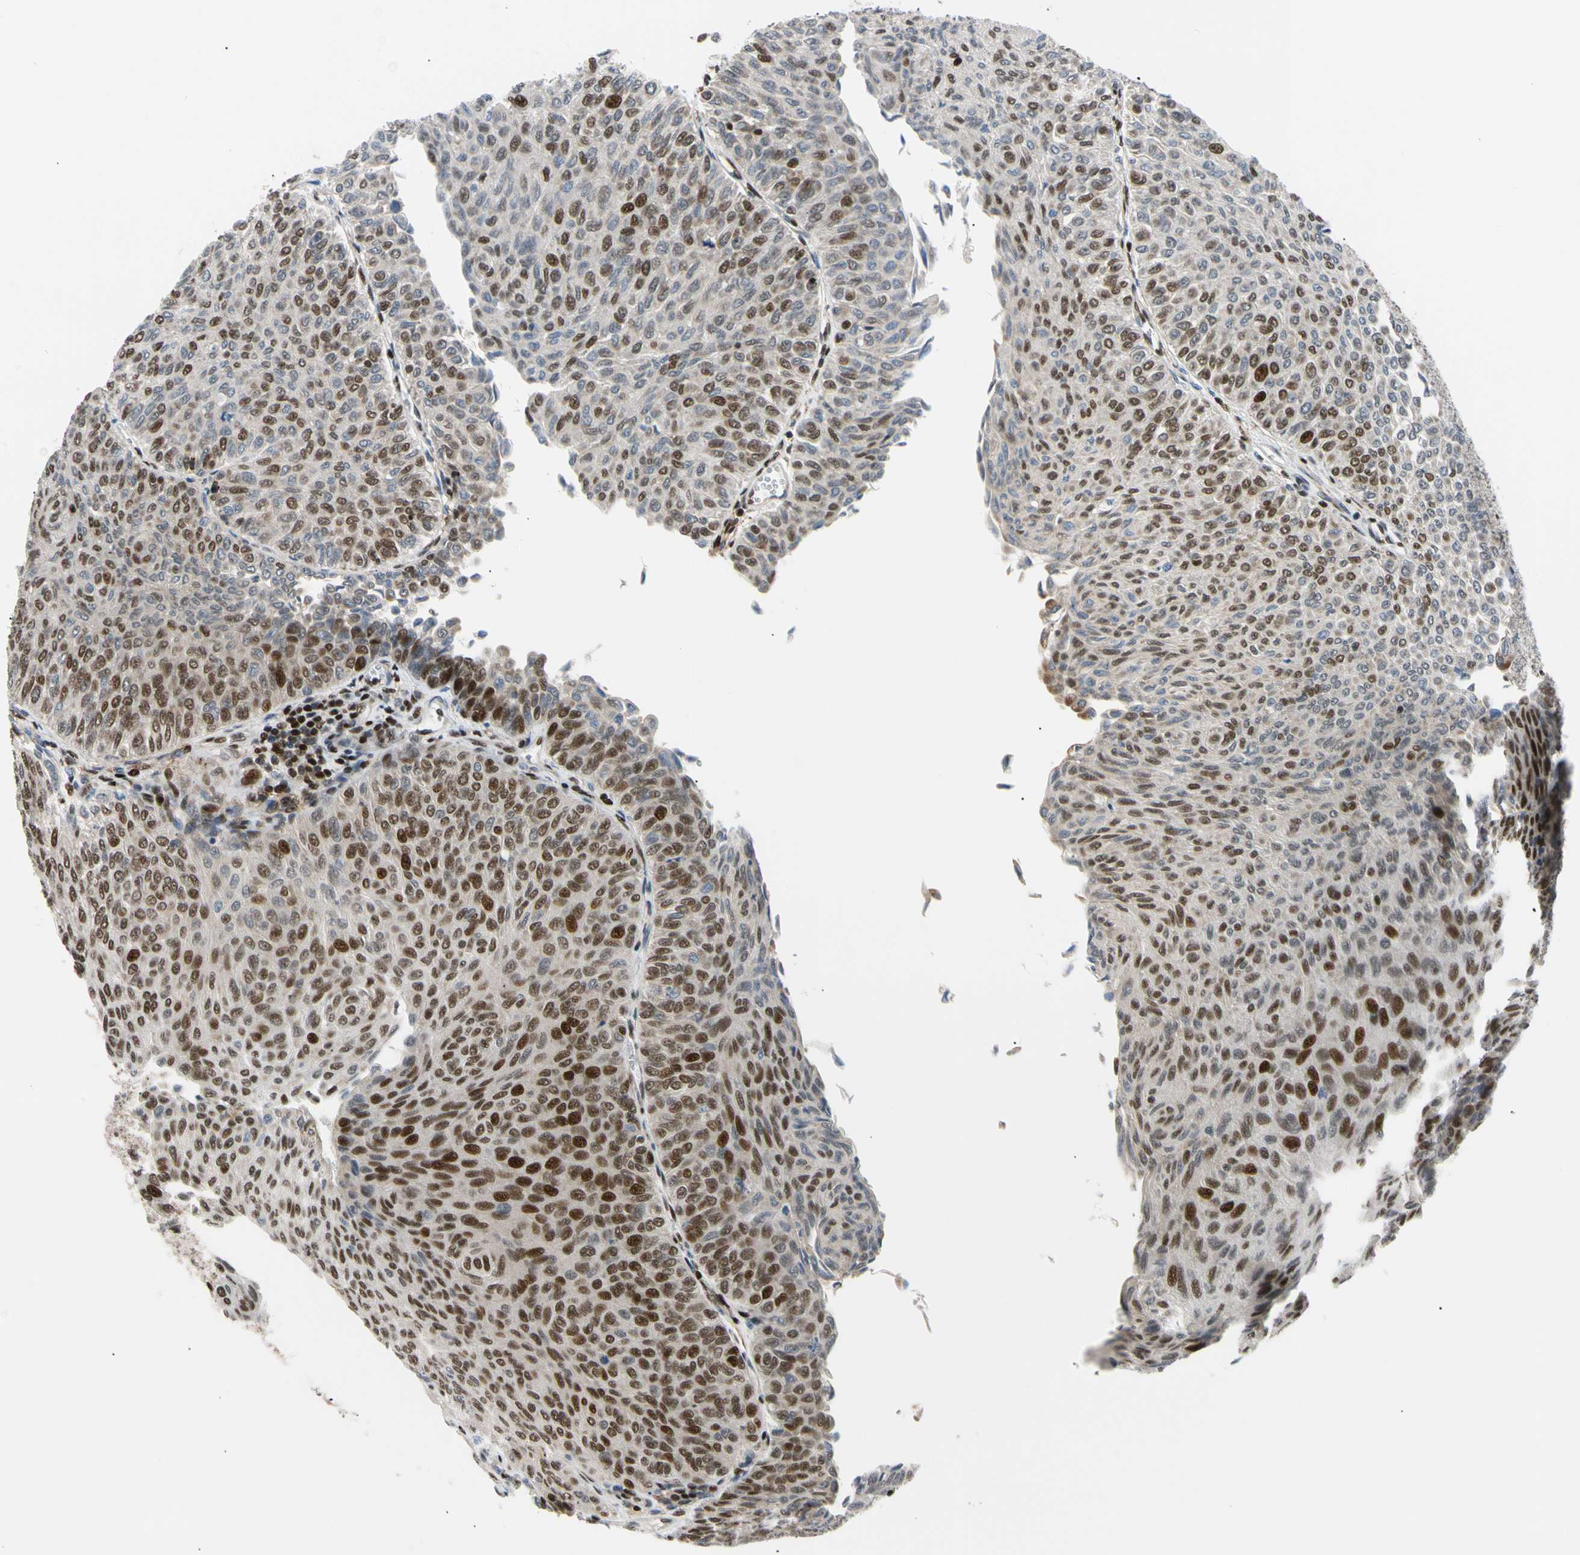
{"staining": {"intensity": "moderate", "quantity": "25%-75%", "location": "nuclear"}, "tissue": "urothelial cancer", "cell_type": "Tumor cells", "image_type": "cancer", "snomed": [{"axis": "morphology", "description": "Urothelial carcinoma, Low grade"}, {"axis": "topography", "description": "Urinary bladder"}], "caption": "A high-resolution micrograph shows immunohistochemistry staining of urothelial cancer, which exhibits moderate nuclear expression in approximately 25%-75% of tumor cells. (Stains: DAB (3,3'-diaminobenzidine) in brown, nuclei in blue, Microscopy: brightfield microscopy at high magnification).", "gene": "E2F1", "patient": {"sex": "male", "age": 78}}